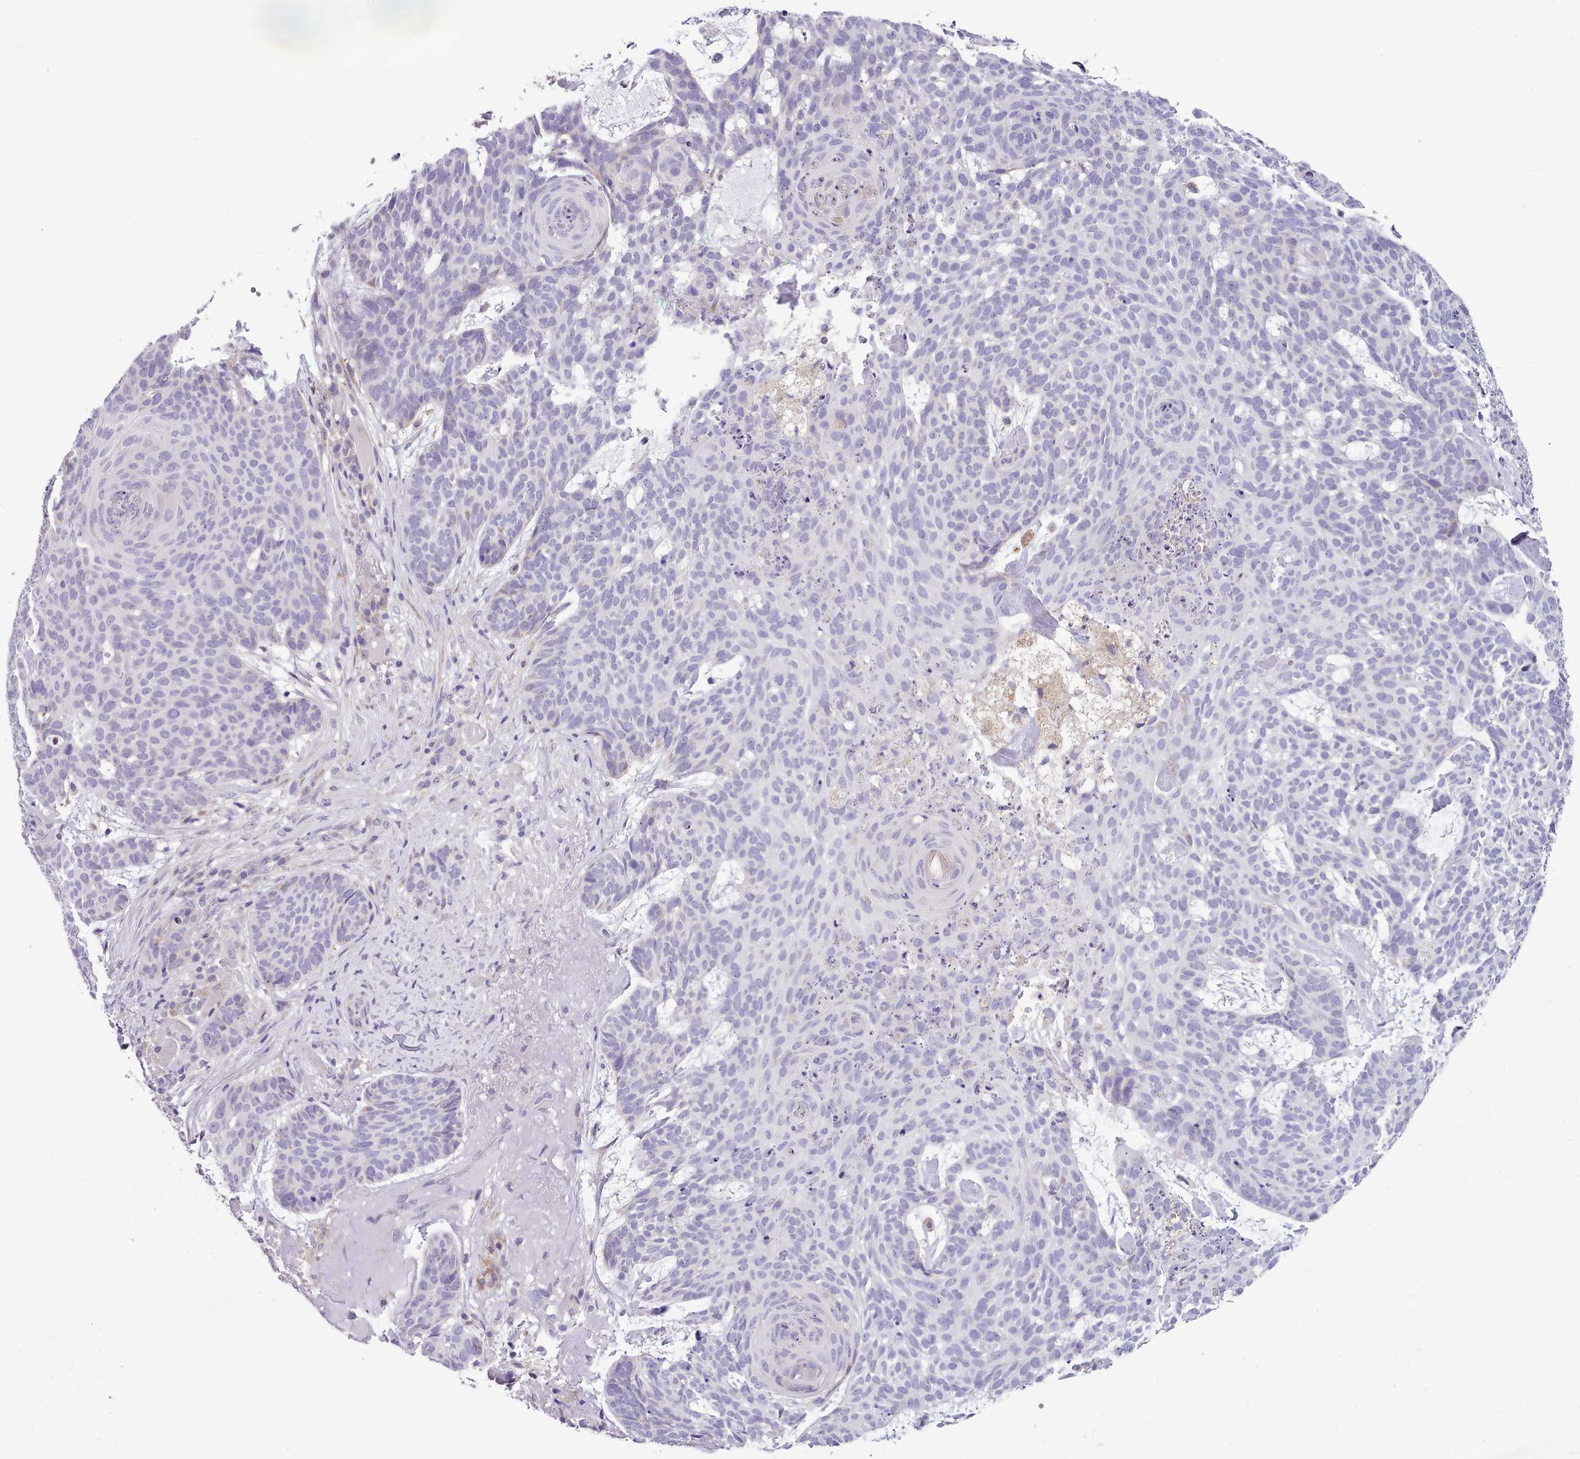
{"staining": {"intensity": "negative", "quantity": "none", "location": "none"}, "tissue": "skin cancer", "cell_type": "Tumor cells", "image_type": "cancer", "snomed": [{"axis": "morphology", "description": "Basal cell carcinoma"}, {"axis": "topography", "description": "Skin"}], "caption": "Immunohistochemistry of human skin cancer (basal cell carcinoma) exhibits no staining in tumor cells. (DAB (3,3'-diaminobenzidine) immunohistochemistry, high magnification).", "gene": "FAM83E", "patient": {"sex": "female", "age": 89}}